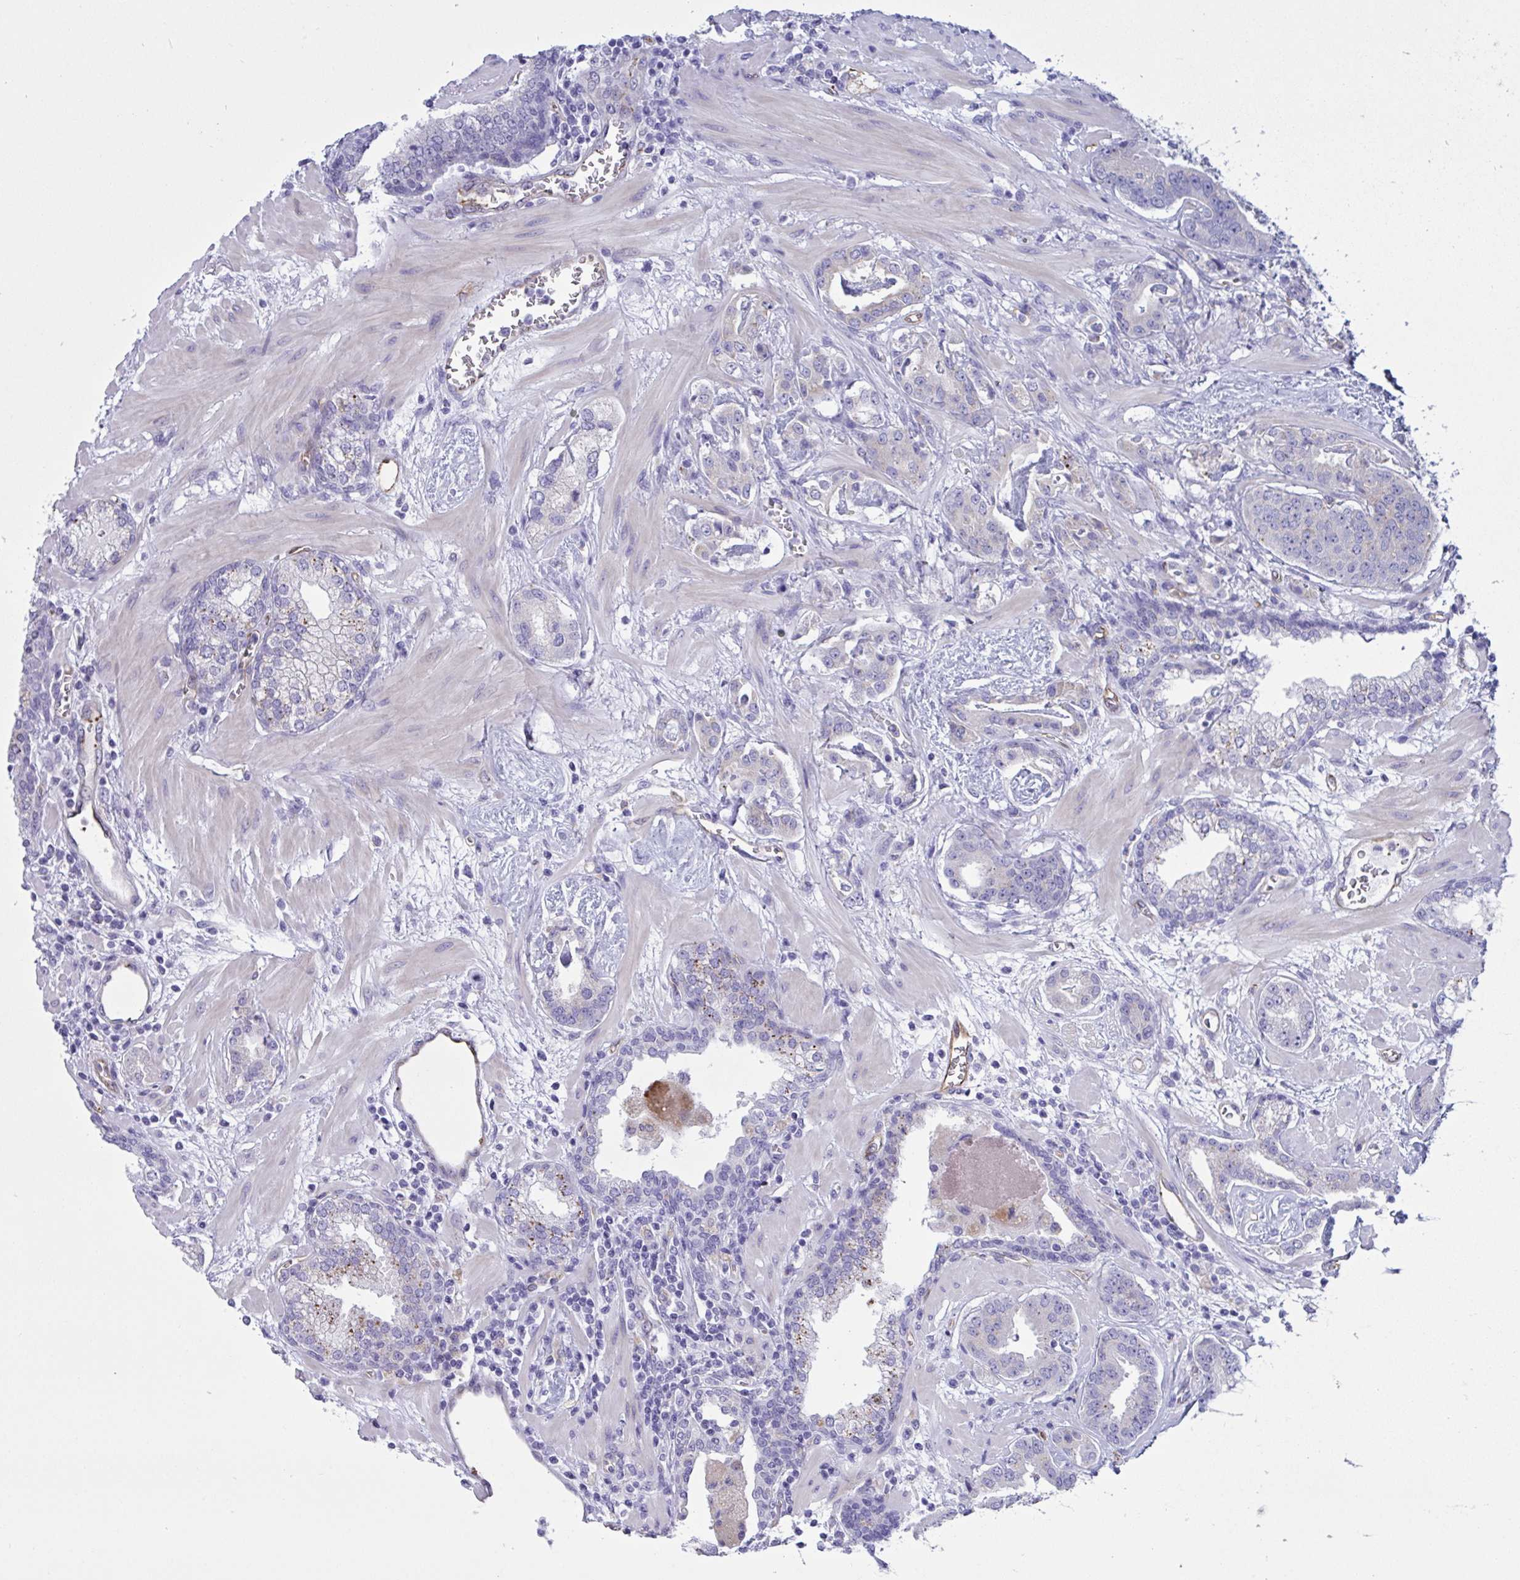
{"staining": {"intensity": "negative", "quantity": "none", "location": "none"}, "tissue": "prostate cancer", "cell_type": "Tumor cells", "image_type": "cancer", "snomed": [{"axis": "morphology", "description": "Adenocarcinoma, Low grade"}, {"axis": "topography", "description": "Prostate"}], "caption": "A photomicrograph of adenocarcinoma (low-grade) (prostate) stained for a protein shows no brown staining in tumor cells. (Brightfield microscopy of DAB (3,3'-diaminobenzidine) immunohistochemistry at high magnification).", "gene": "RPL22L1", "patient": {"sex": "male", "age": 62}}